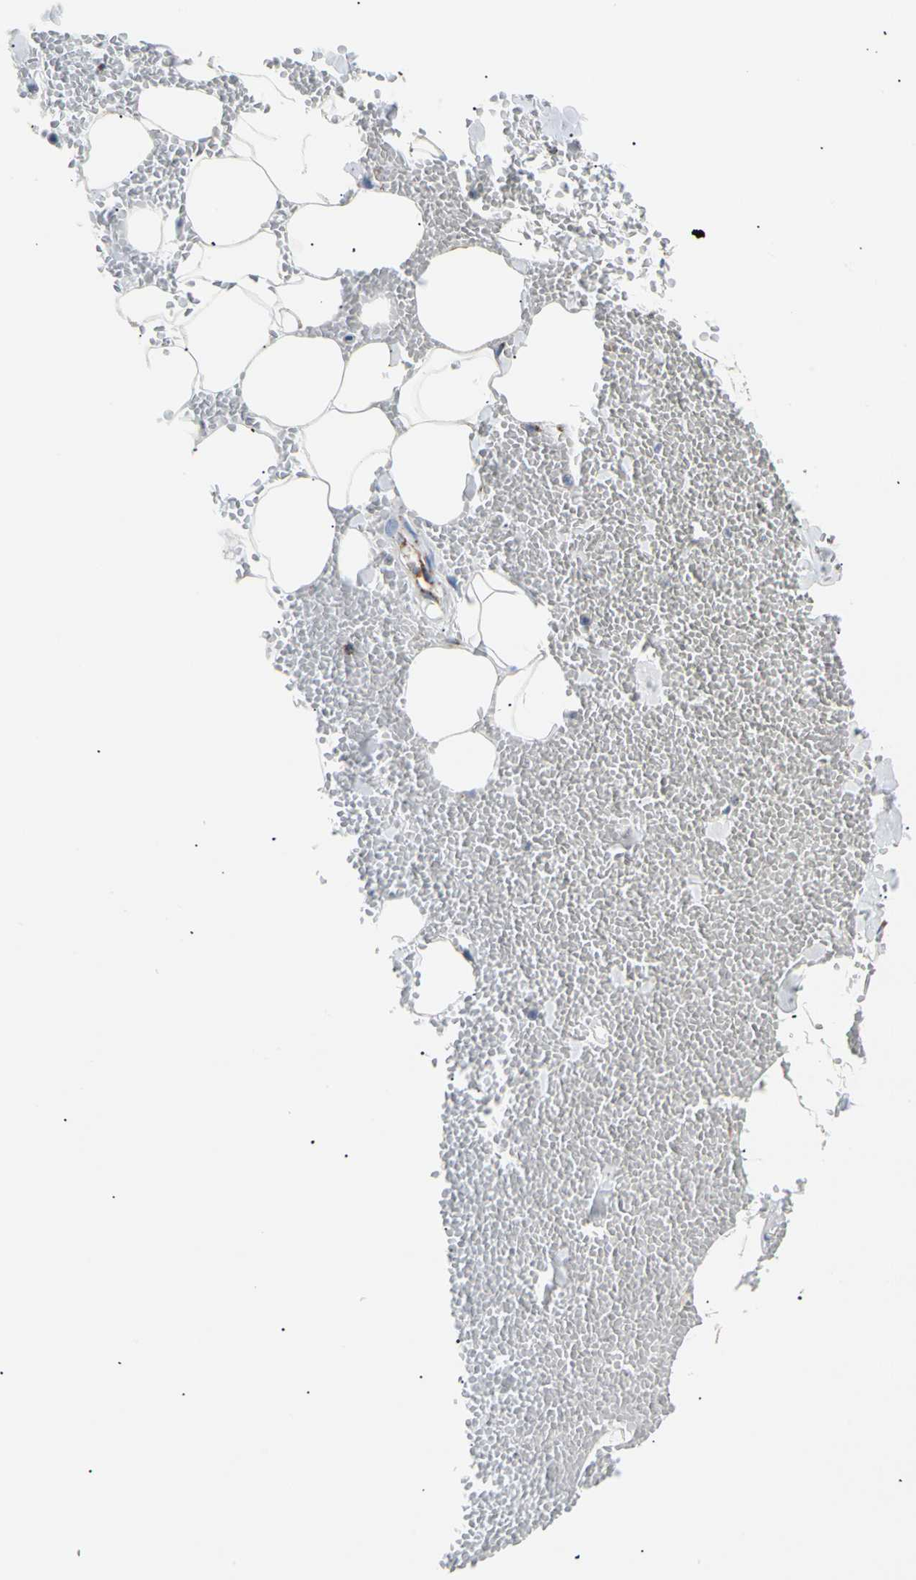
{"staining": {"intensity": "weak", "quantity": ">75%", "location": "cytoplasmic/membranous"}, "tissue": "adipose tissue", "cell_type": "Adipocytes", "image_type": "normal", "snomed": [{"axis": "morphology", "description": "Normal tissue, NOS"}, {"axis": "morphology", "description": "Inflammation, NOS"}, {"axis": "topography", "description": "Lymph node"}, {"axis": "topography", "description": "Peripheral nerve tissue"}], "caption": "Immunohistochemical staining of unremarkable human adipose tissue reveals >75% levels of weak cytoplasmic/membranous protein staining in approximately >75% of adipocytes. (DAB IHC with brightfield microscopy, high magnification).", "gene": "ACAT1", "patient": {"sex": "male", "age": 52}}